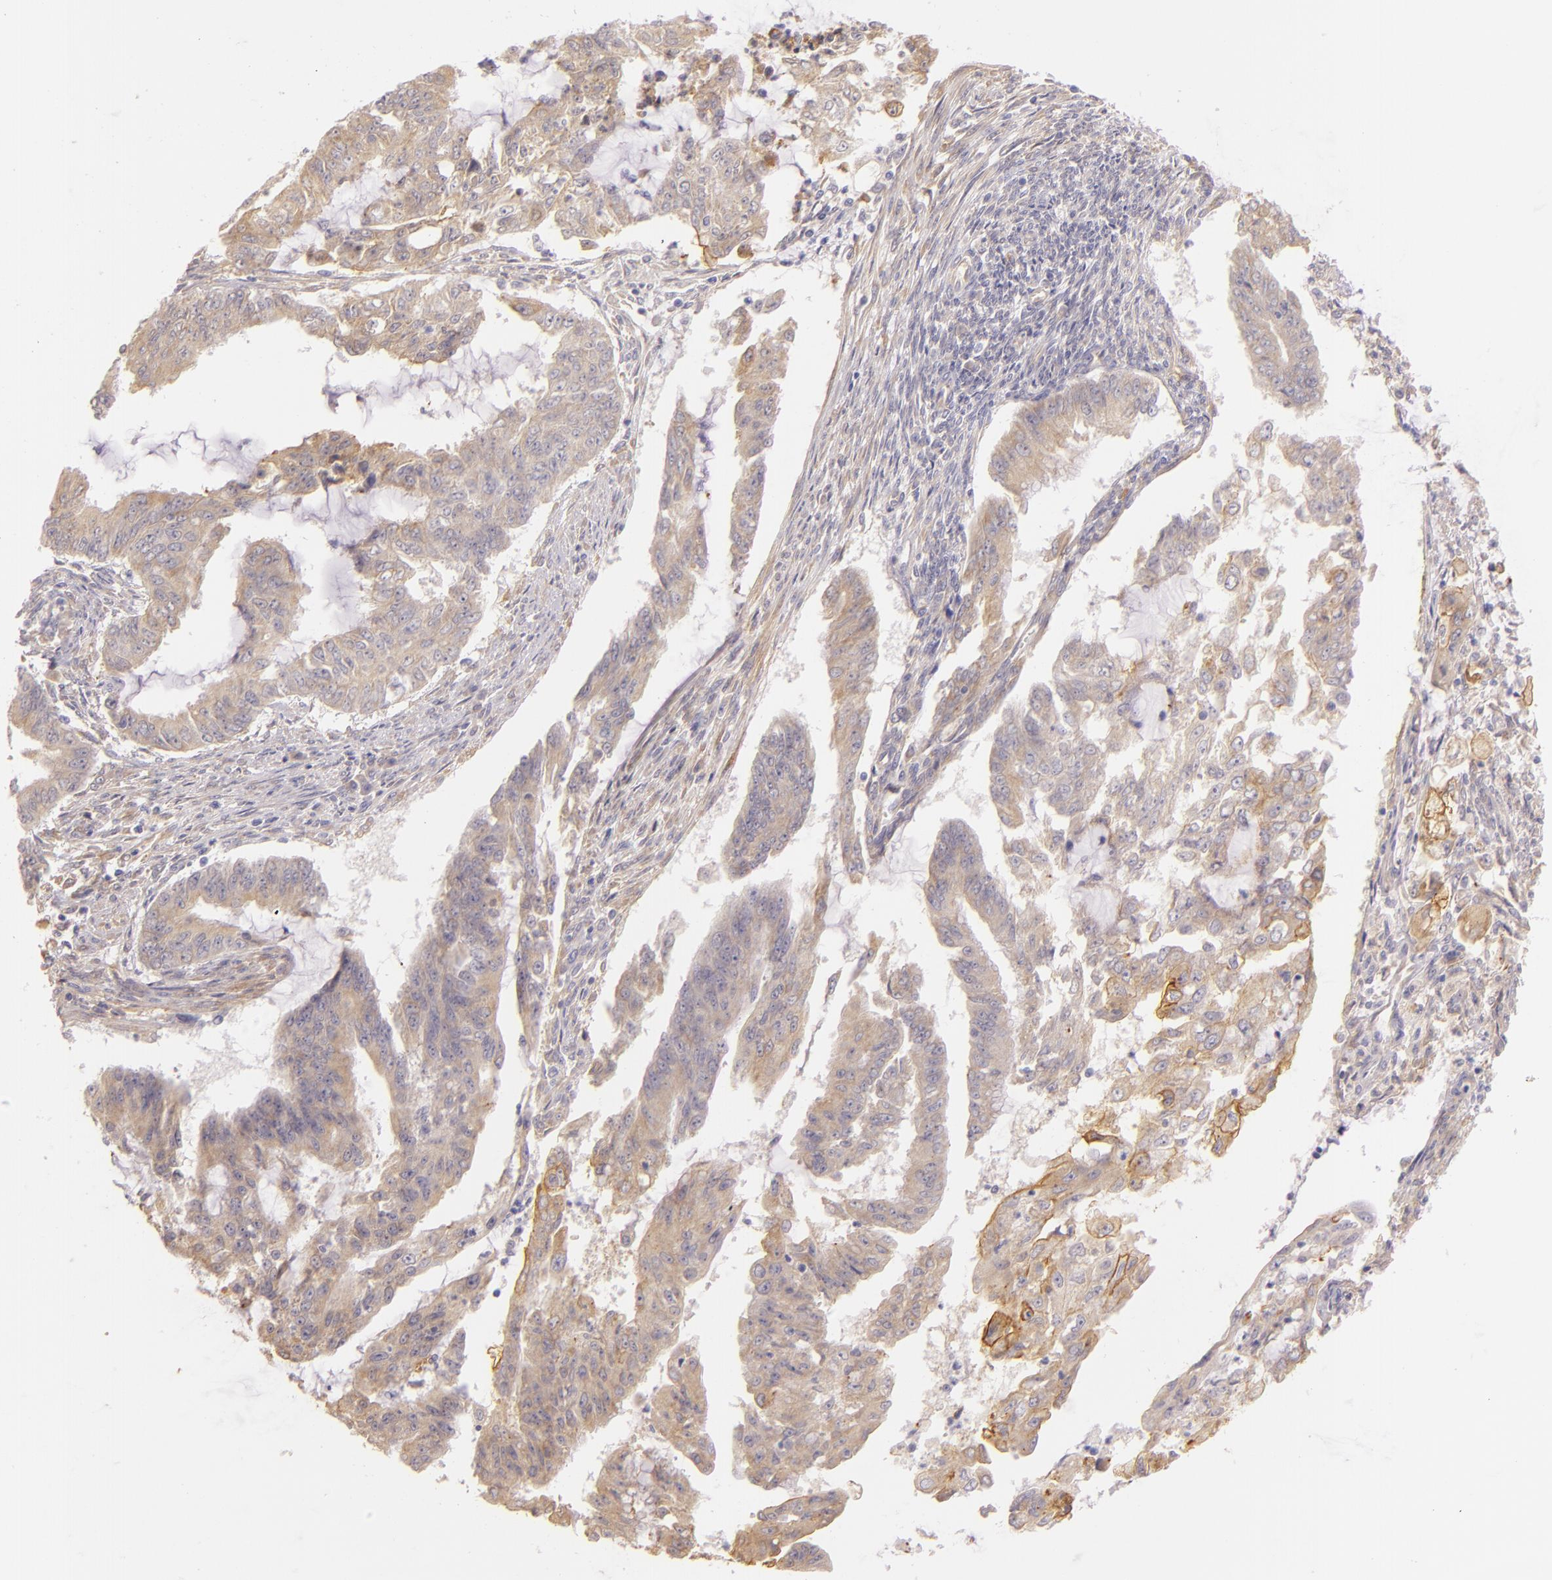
{"staining": {"intensity": "weak", "quantity": ">75%", "location": "cytoplasmic/membranous"}, "tissue": "endometrial cancer", "cell_type": "Tumor cells", "image_type": "cancer", "snomed": [{"axis": "morphology", "description": "Adenocarcinoma, NOS"}, {"axis": "topography", "description": "Endometrium"}], "caption": "Immunohistochemistry (IHC) (DAB (3,3'-diaminobenzidine)) staining of endometrial cancer (adenocarcinoma) shows weak cytoplasmic/membranous protein staining in about >75% of tumor cells.", "gene": "CTSF", "patient": {"sex": "female", "age": 75}}